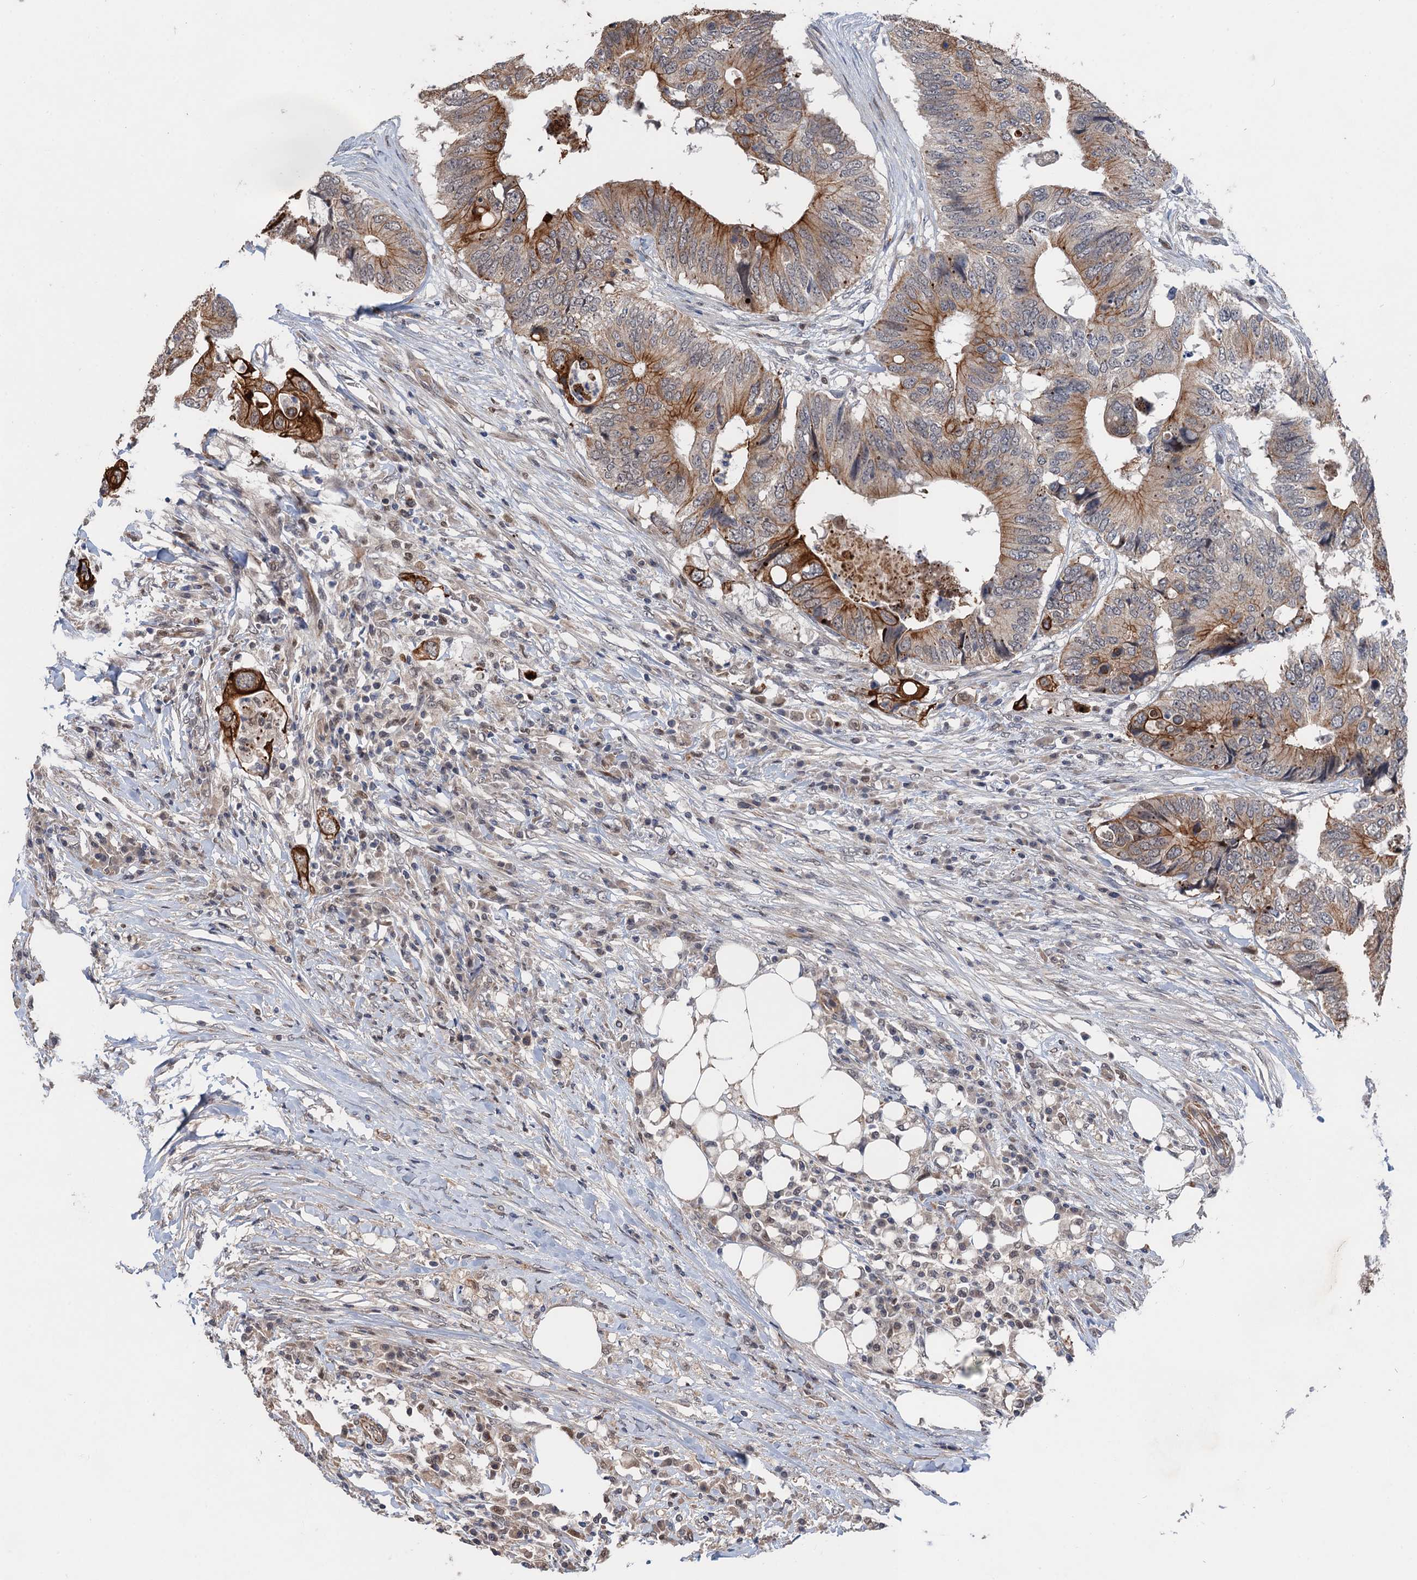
{"staining": {"intensity": "strong", "quantity": "<25%", "location": "cytoplasmic/membranous"}, "tissue": "colorectal cancer", "cell_type": "Tumor cells", "image_type": "cancer", "snomed": [{"axis": "morphology", "description": "Adenocarcinoma, NOS"}, {"axis": "topography", "description": "Colon"}], "caption": "Immunohistochemistry (DAB (3,3'-diaminobenzidine)) staining of human colorectal adenocarcinoma exhibits strong cytoplasmic/membranous protein positivity in approximately <25% of tumor cells. Using DAB (3,3'-diaminobenzidine) (brown) and hematoxylin (blue) stains, captured at high magnification using brightfield microscopy.", "gene": "TTC31", "patient": {"sex": "male", "age": 71}}